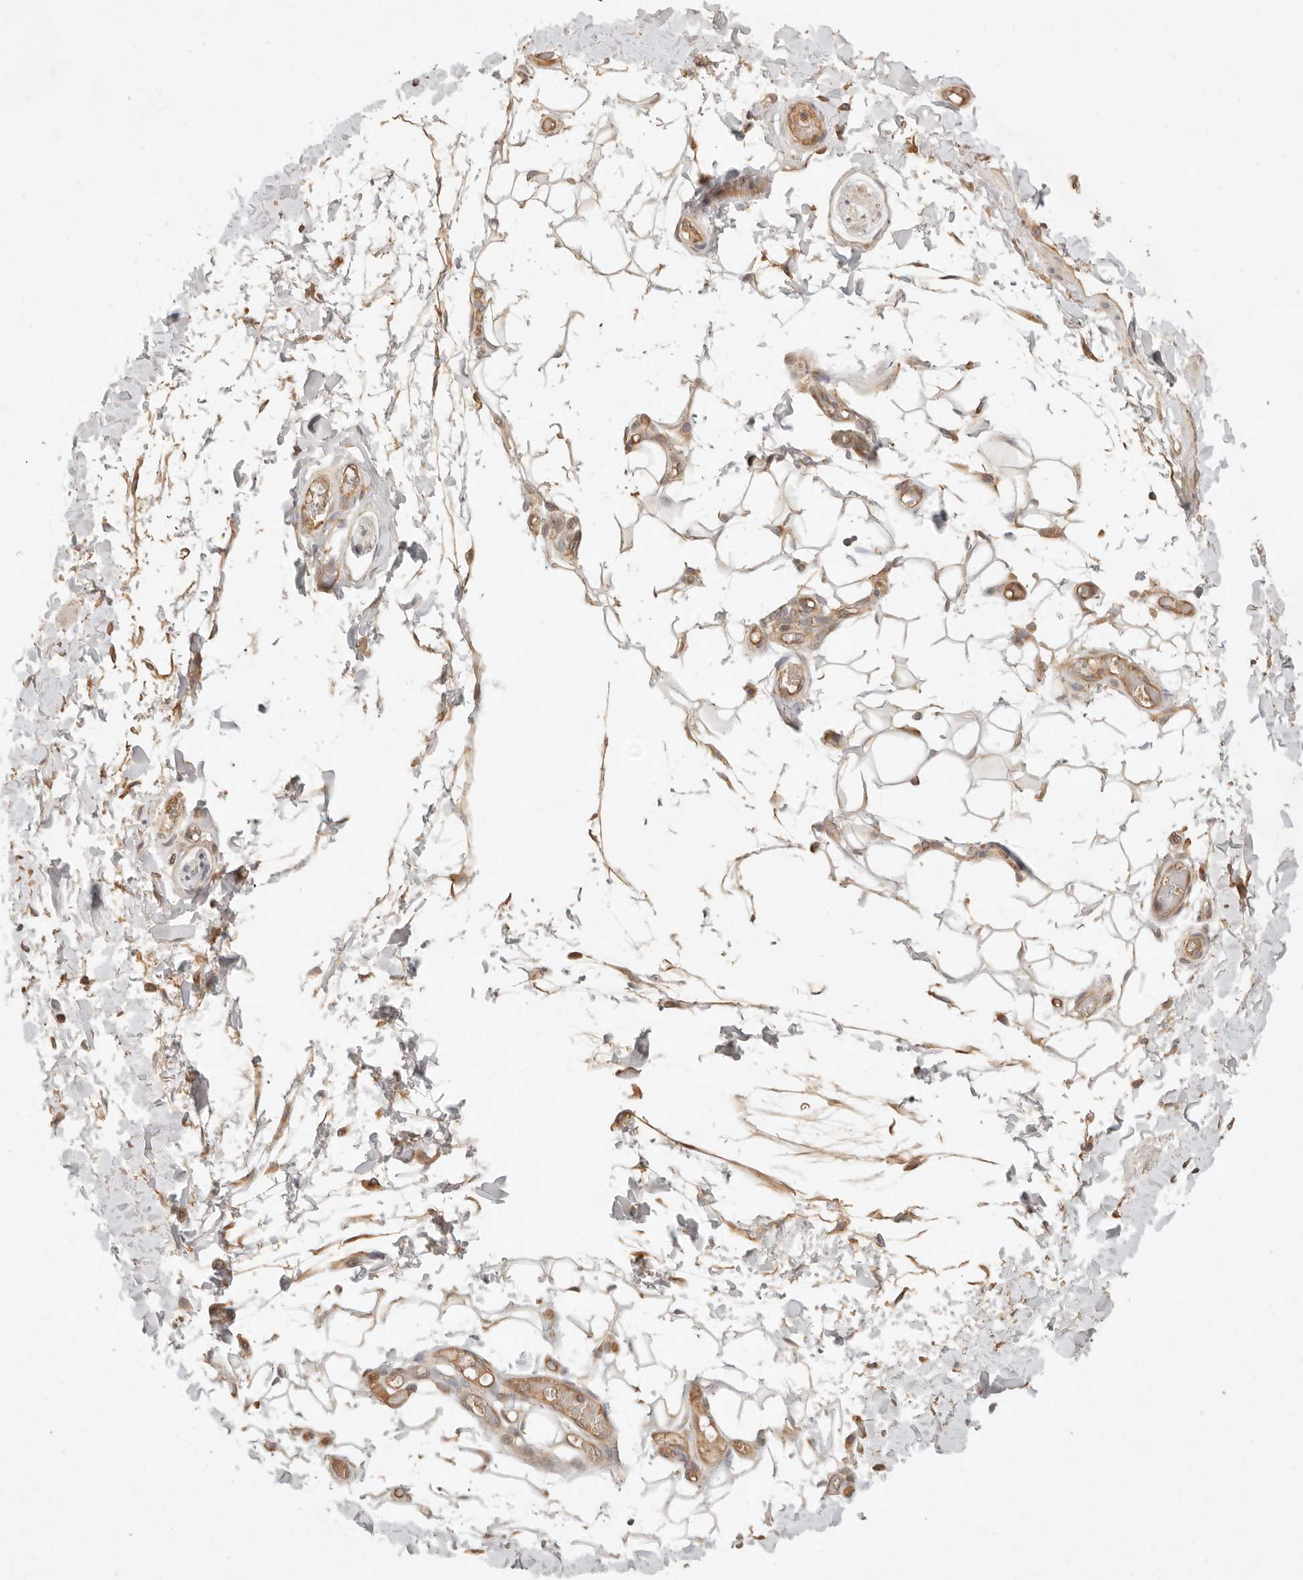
{"staining": {"intensity": "negative", "quantity": "none", "location": "none"}, "tissue": "adipose tissue", "cell_type": "Adipocytes", "image_type": "normal", "snomed": [{"axis": "morphology", "description": "Normal tissue, NOS"}, {"axis": "topography", "description": "Adipose tissue"}, {"axis": "topography", "description": "Vascular tissue"}, {"axis": "topography", "description": "Peripheral nerve tissue"}], "caption": "Adipose tissue was stained to show a protein in brown. There is no significant staining in adipocytes. (DAB (3,3'-diaminobenzidine) immunohistochemistry visualized using brightfield microscopy, high magnification).", "gene": "HECTD3", "patient": {"sex": "male", "age": 25}}